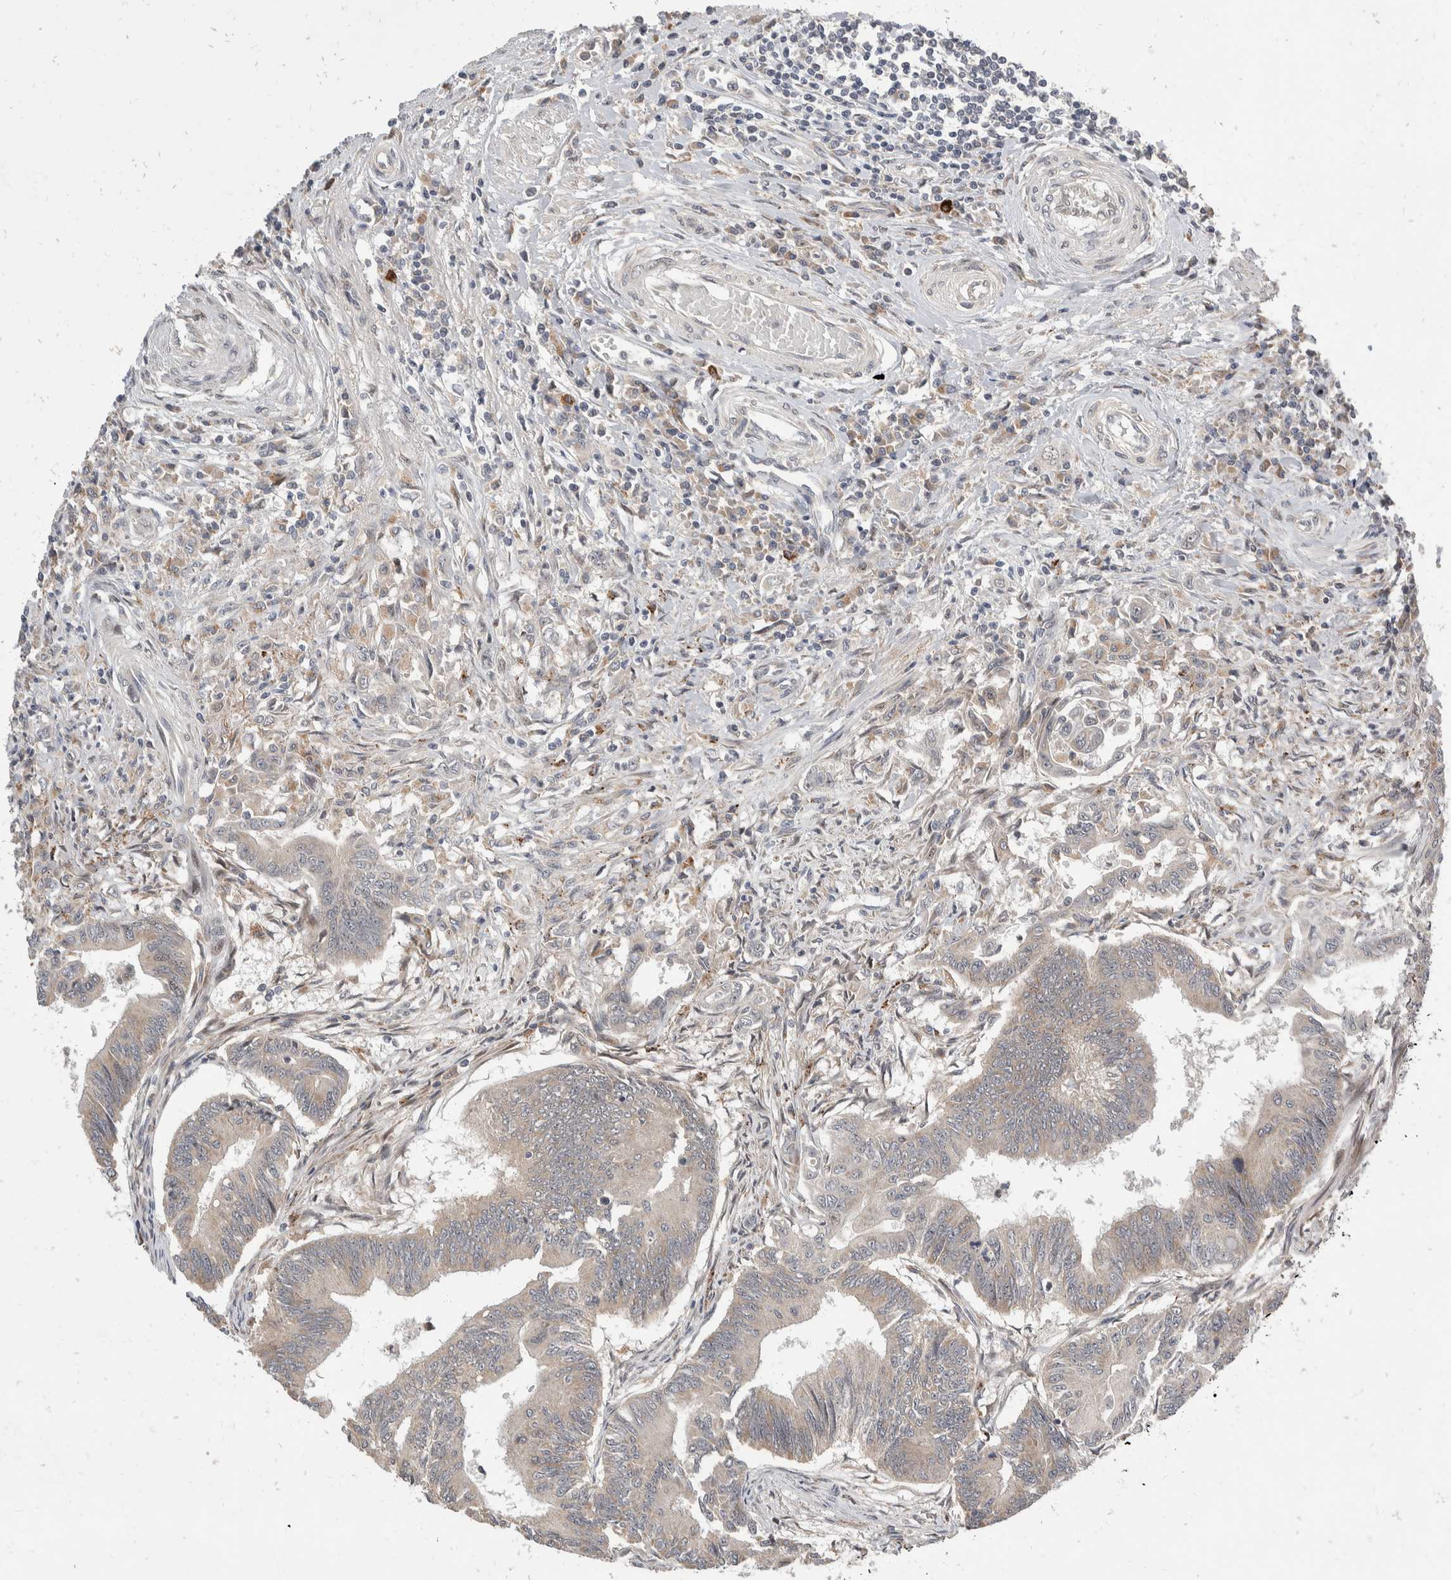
{"staining": {"intensity": "weak", "quantity": "<25%", "location": "cytoplasmic/membranous"}, "tissue": "colorectal cancer", "cell_type": "Tumor cells", "image_type": "cancer", "snomed": [{"axis": "morphology", "description": "Adenoma, NOS"}, {"axis": "morphology", "description": "Adenocarcinoma, NOS"}, {"axis": "topography", "description": "Colon"}], "caption": "A micrograph of colorectal cancer (adenoma) stained for a protein demonstrates no brown staining in tumor cells.", "gene": "ZNF703", "patient": {"sex": "male", "age": 79}}